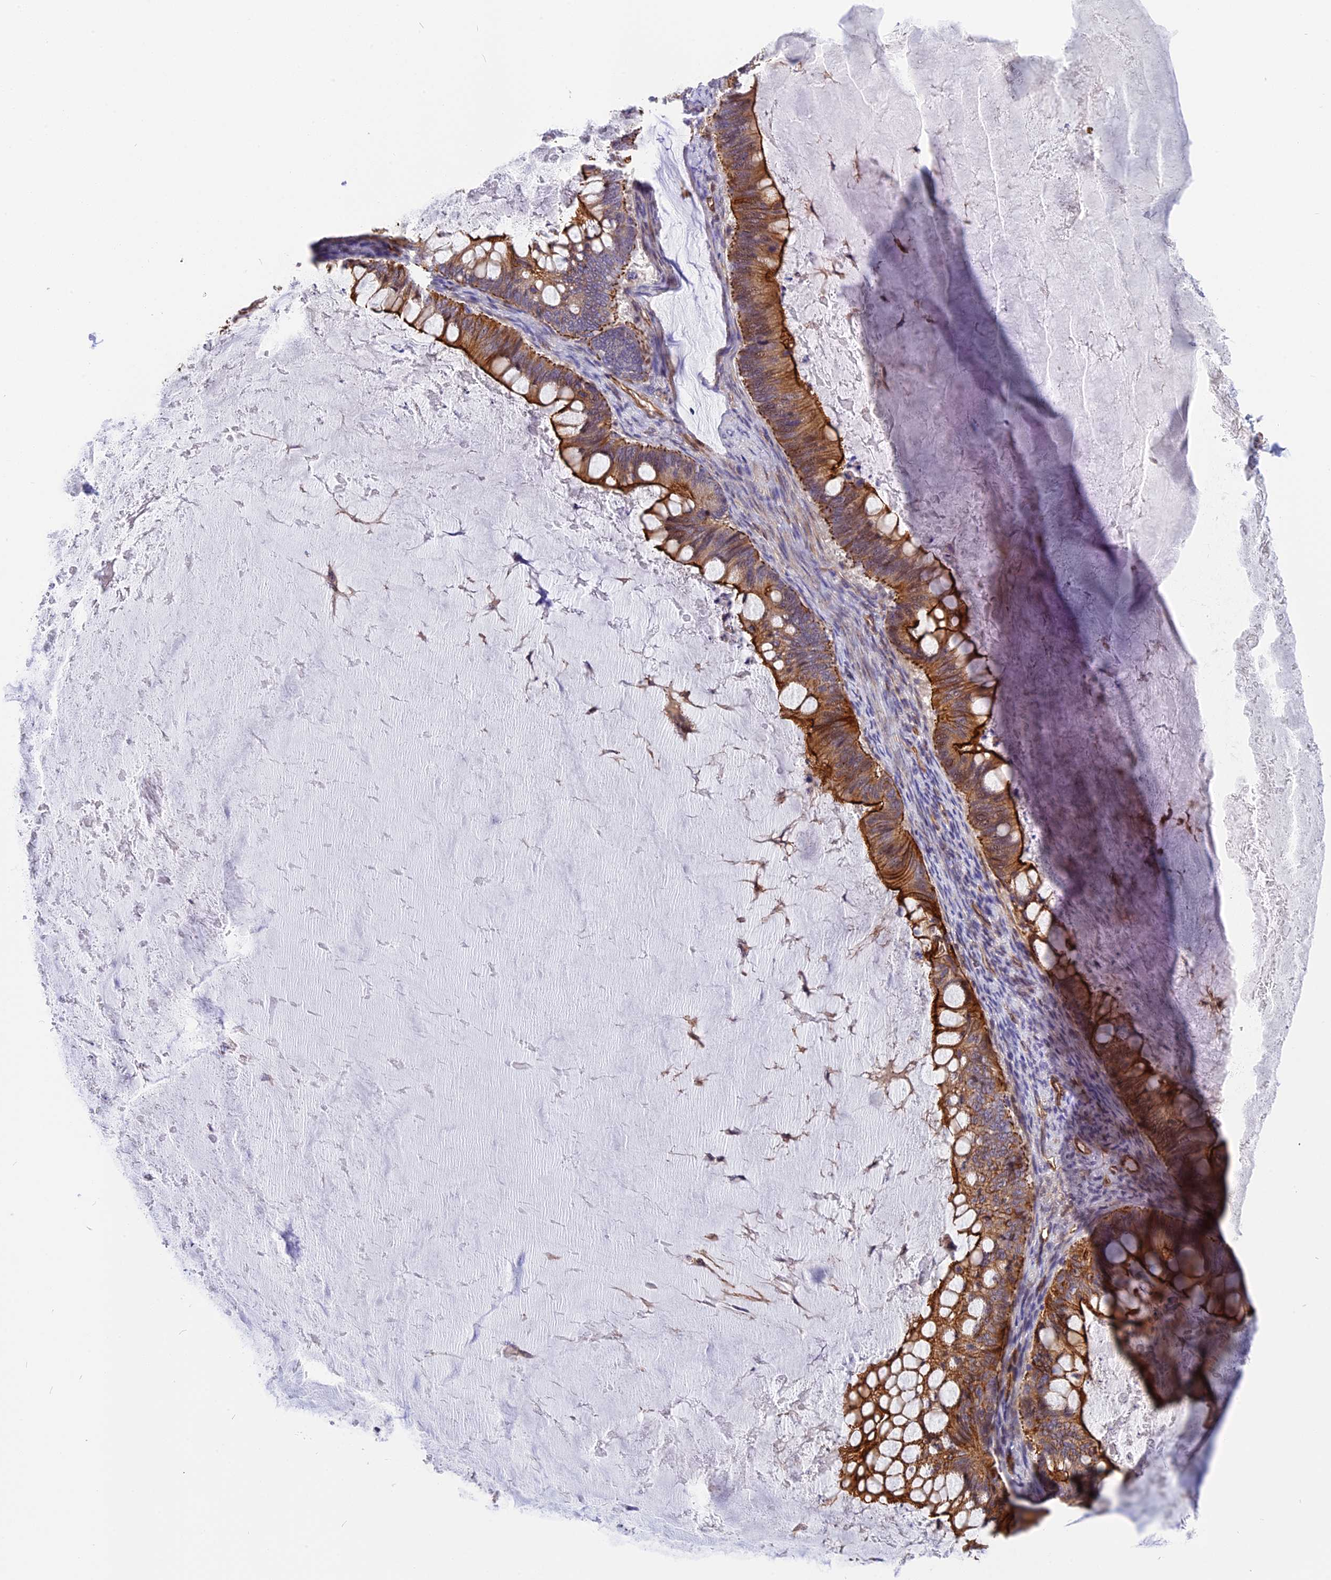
{"staining": {"intensity": "moderate", "quantity": ">75%", "location": "cytoplasmic/membranous"}, "tissue": "ovarian cancer", "cell_type": "Tumor cells", "image_type": "cancer", "snomed": [{"axis": "morphology", "description": "Cystadenocarcinoma, mucinous, NOS"}, {"axis": "topography", "description": "Ovary"}], "caption": "The histopathology image demonstrates immunohistochemical staining of mucinous cystadenocarcinoma (ovarian). There is moderate cytoplasmic/membranous expression is present in approximately >75% of tumor cells.", "gene": "R3HDM4", "patient": {"sex": "female", "age": 61}}